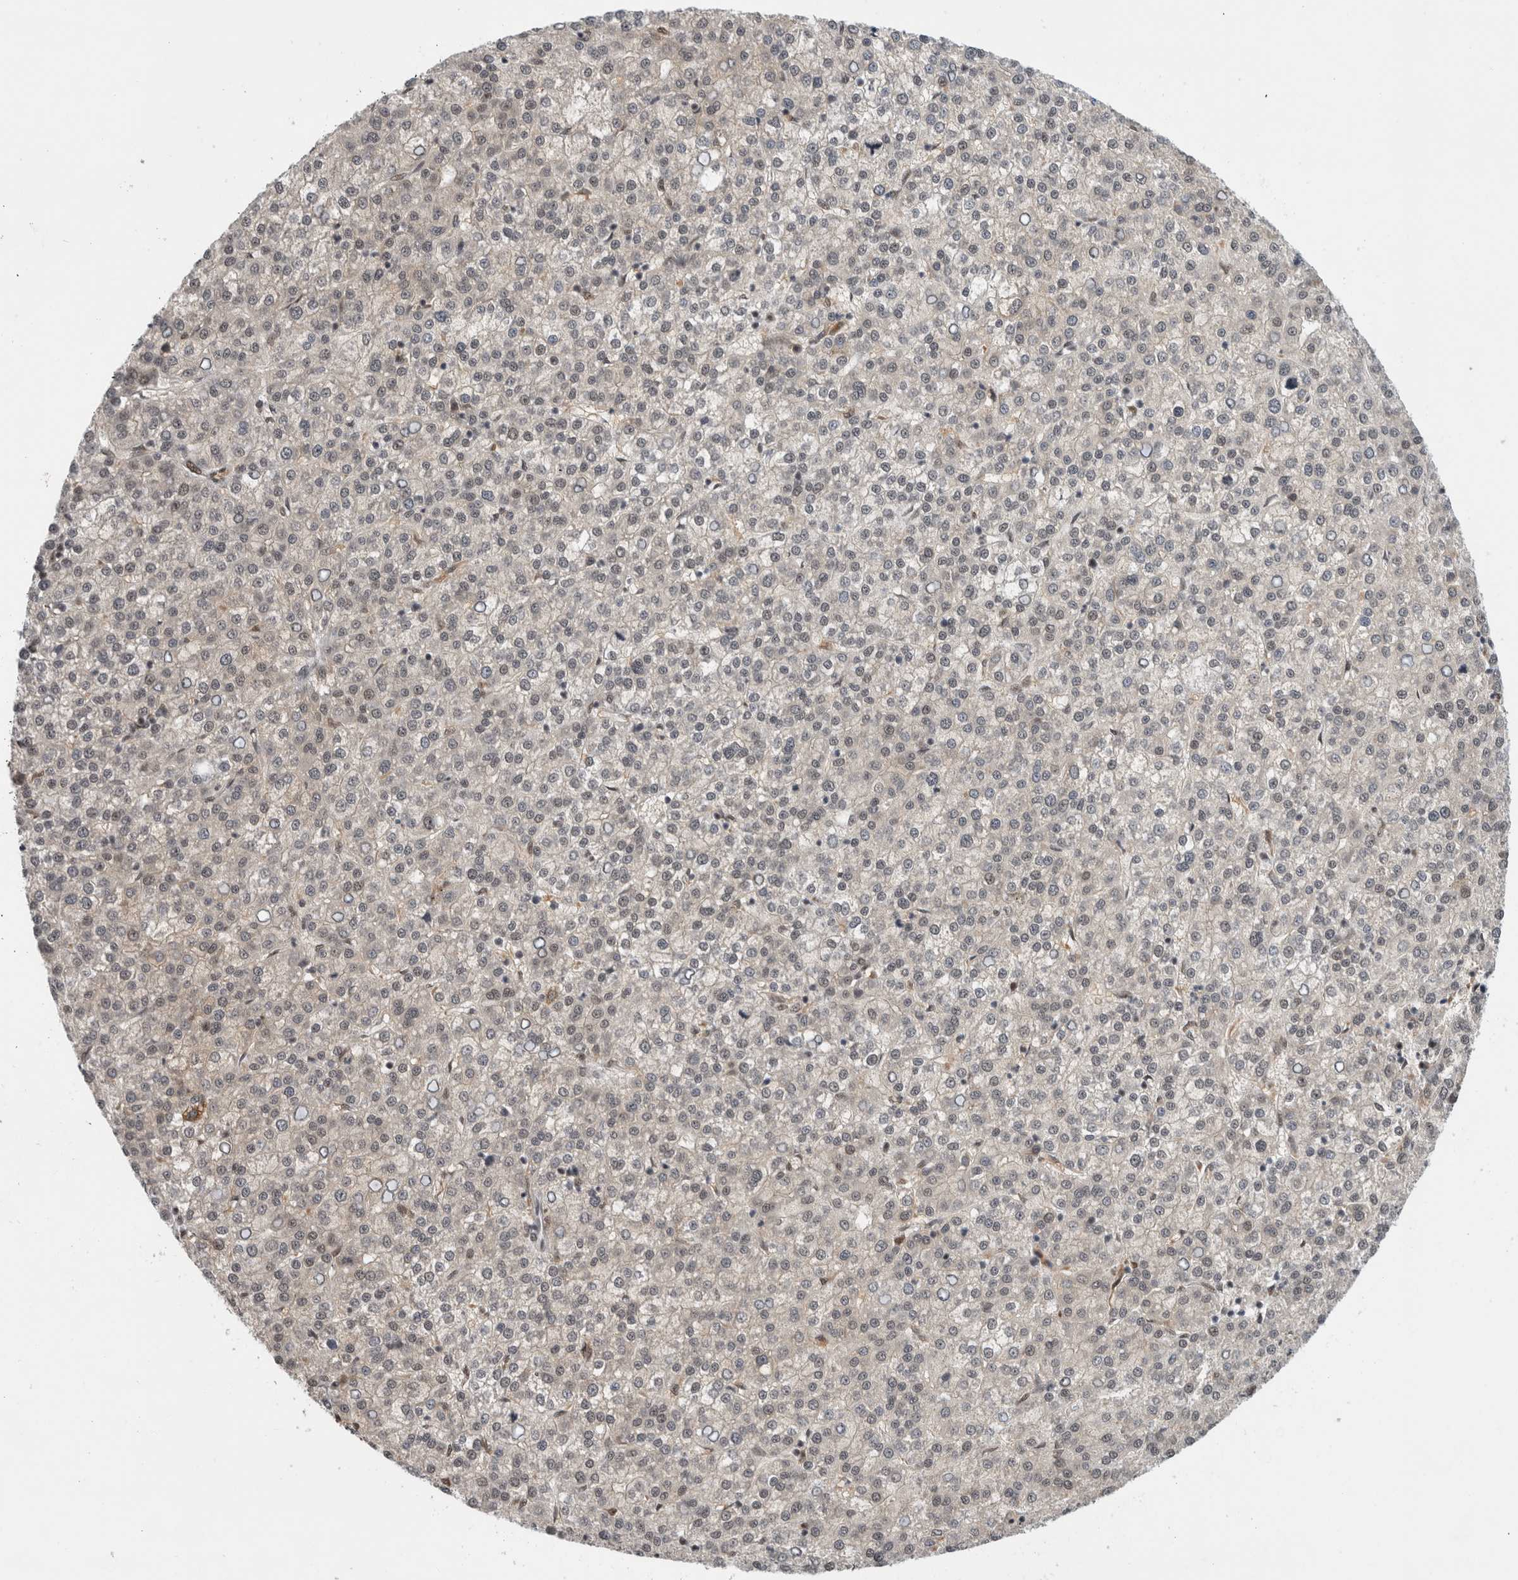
{"staining": {"intensity": "weak", "quantity": "<25%", "location": "nuclear"}, "tissue": "liver cancer", "cell_type": "Tumor cells", "image_type": "cancer", "snomed": [{"axis": "morphology", "description": "Carcinoma, Hepatocellular, NOS"}, {"axis": "topography", "description": "Liver"}], "caption": "This image is of liver hepatocellular carcinoma stained with immunohistochemistry (IHC) to label a protein in brown with the nuclei are counter-stained blue. There is no positivity in tumor cells. Brightfield microscopy of immunohistochemistry (IHC) stained with DAB (3,3'-diaminobenzidine) (brown) and hematoxylin (blue), captured at high magnification.", "gene": "NCAPG2", "patient": {"sex": "female", "age": 58}}